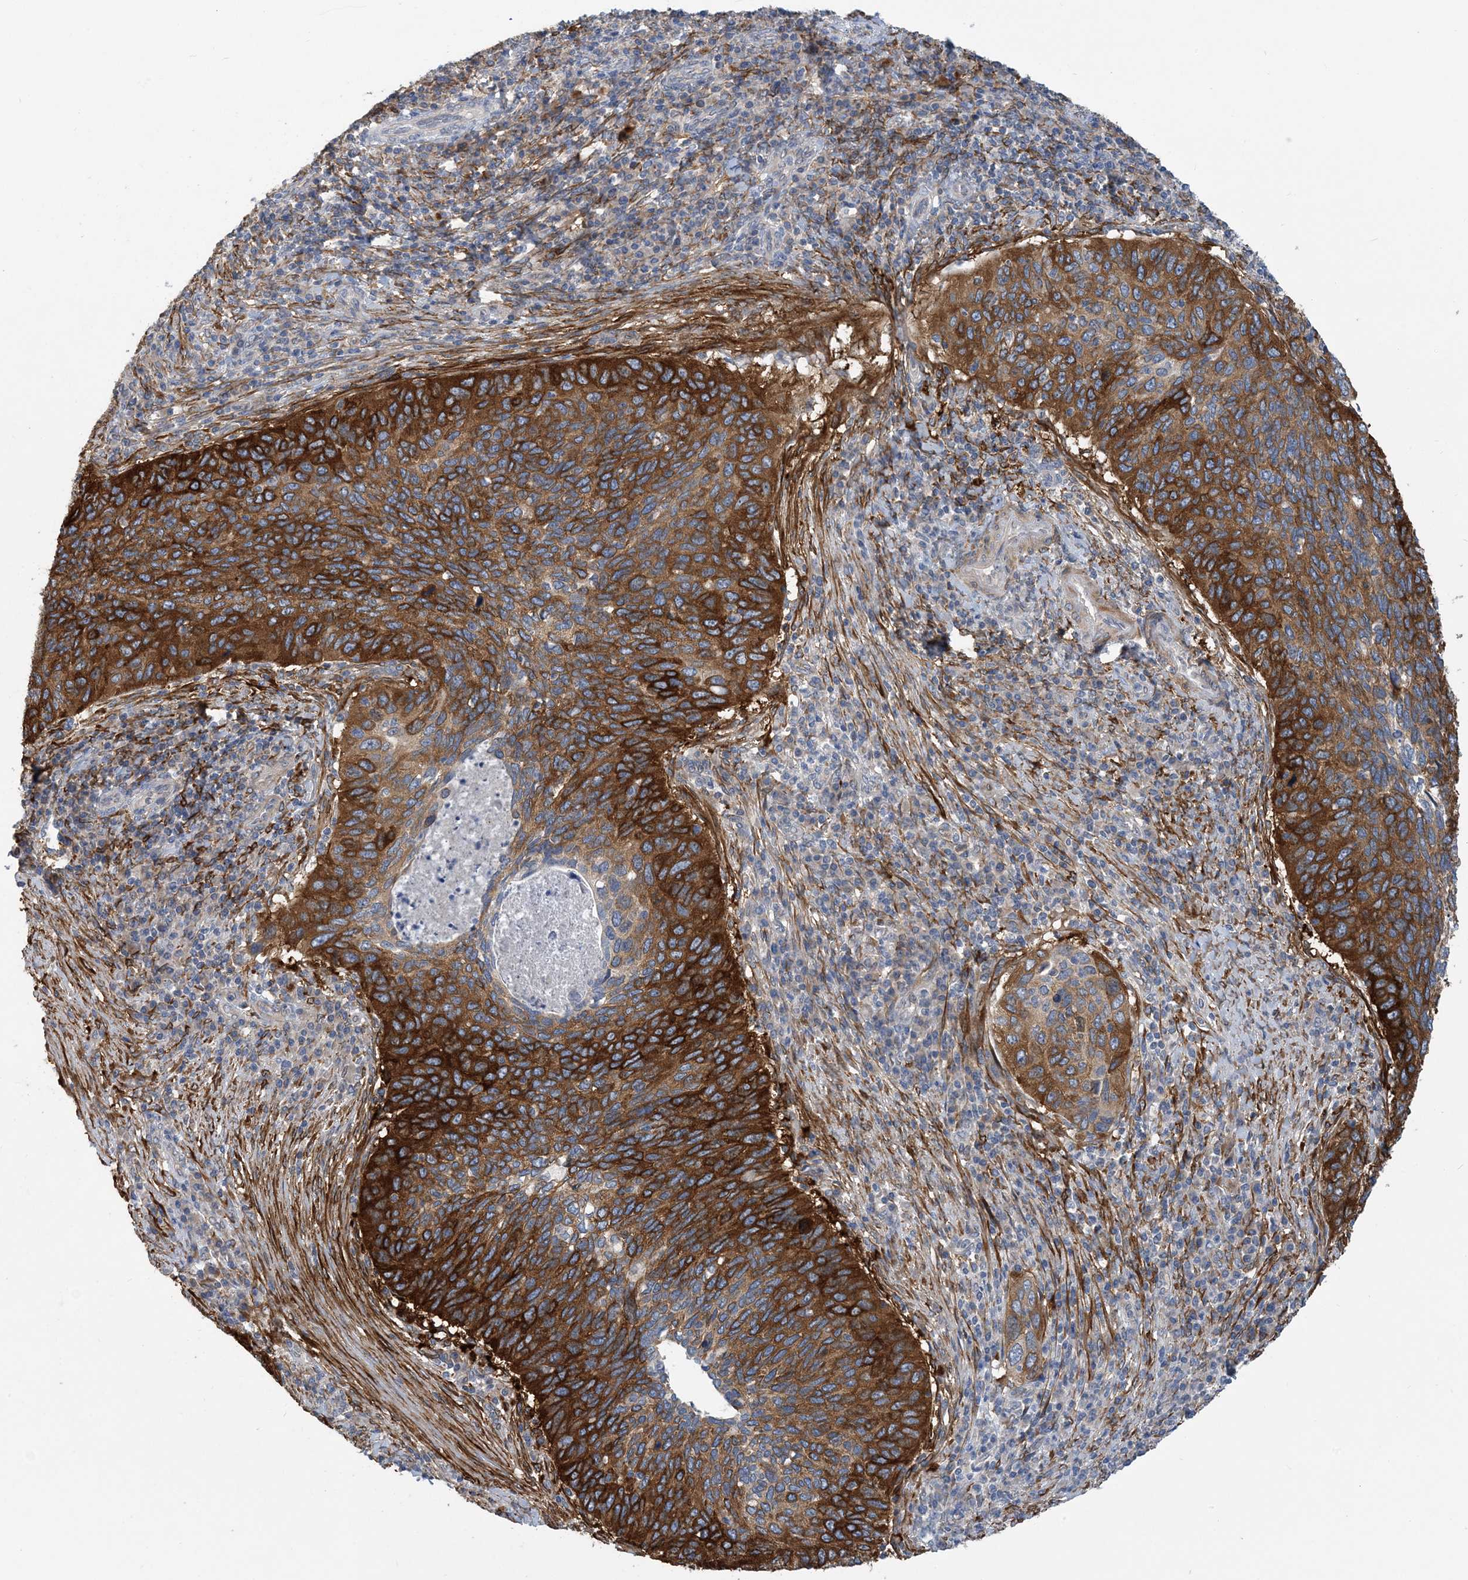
{"staining": {"intensity": "strong", "quantity": ">75%", "location": "cytoplasmic/membranous"}, "tissue": "cervical cancer", "cell_type": "Tumor cells", "image_type": "cancer", "snomed": [{"axis": "morphology", "description": "Squamous cell carcinoma, NOS"}, {"axis": "topography", "description": "Cervix"}], "caption": "Human squamous cell carcinoma (cervical) stained with a protein marker displays strong staining in tumor cells.", "gene": "EIF2A", "patient": {"sex": "female", "age": 38}}